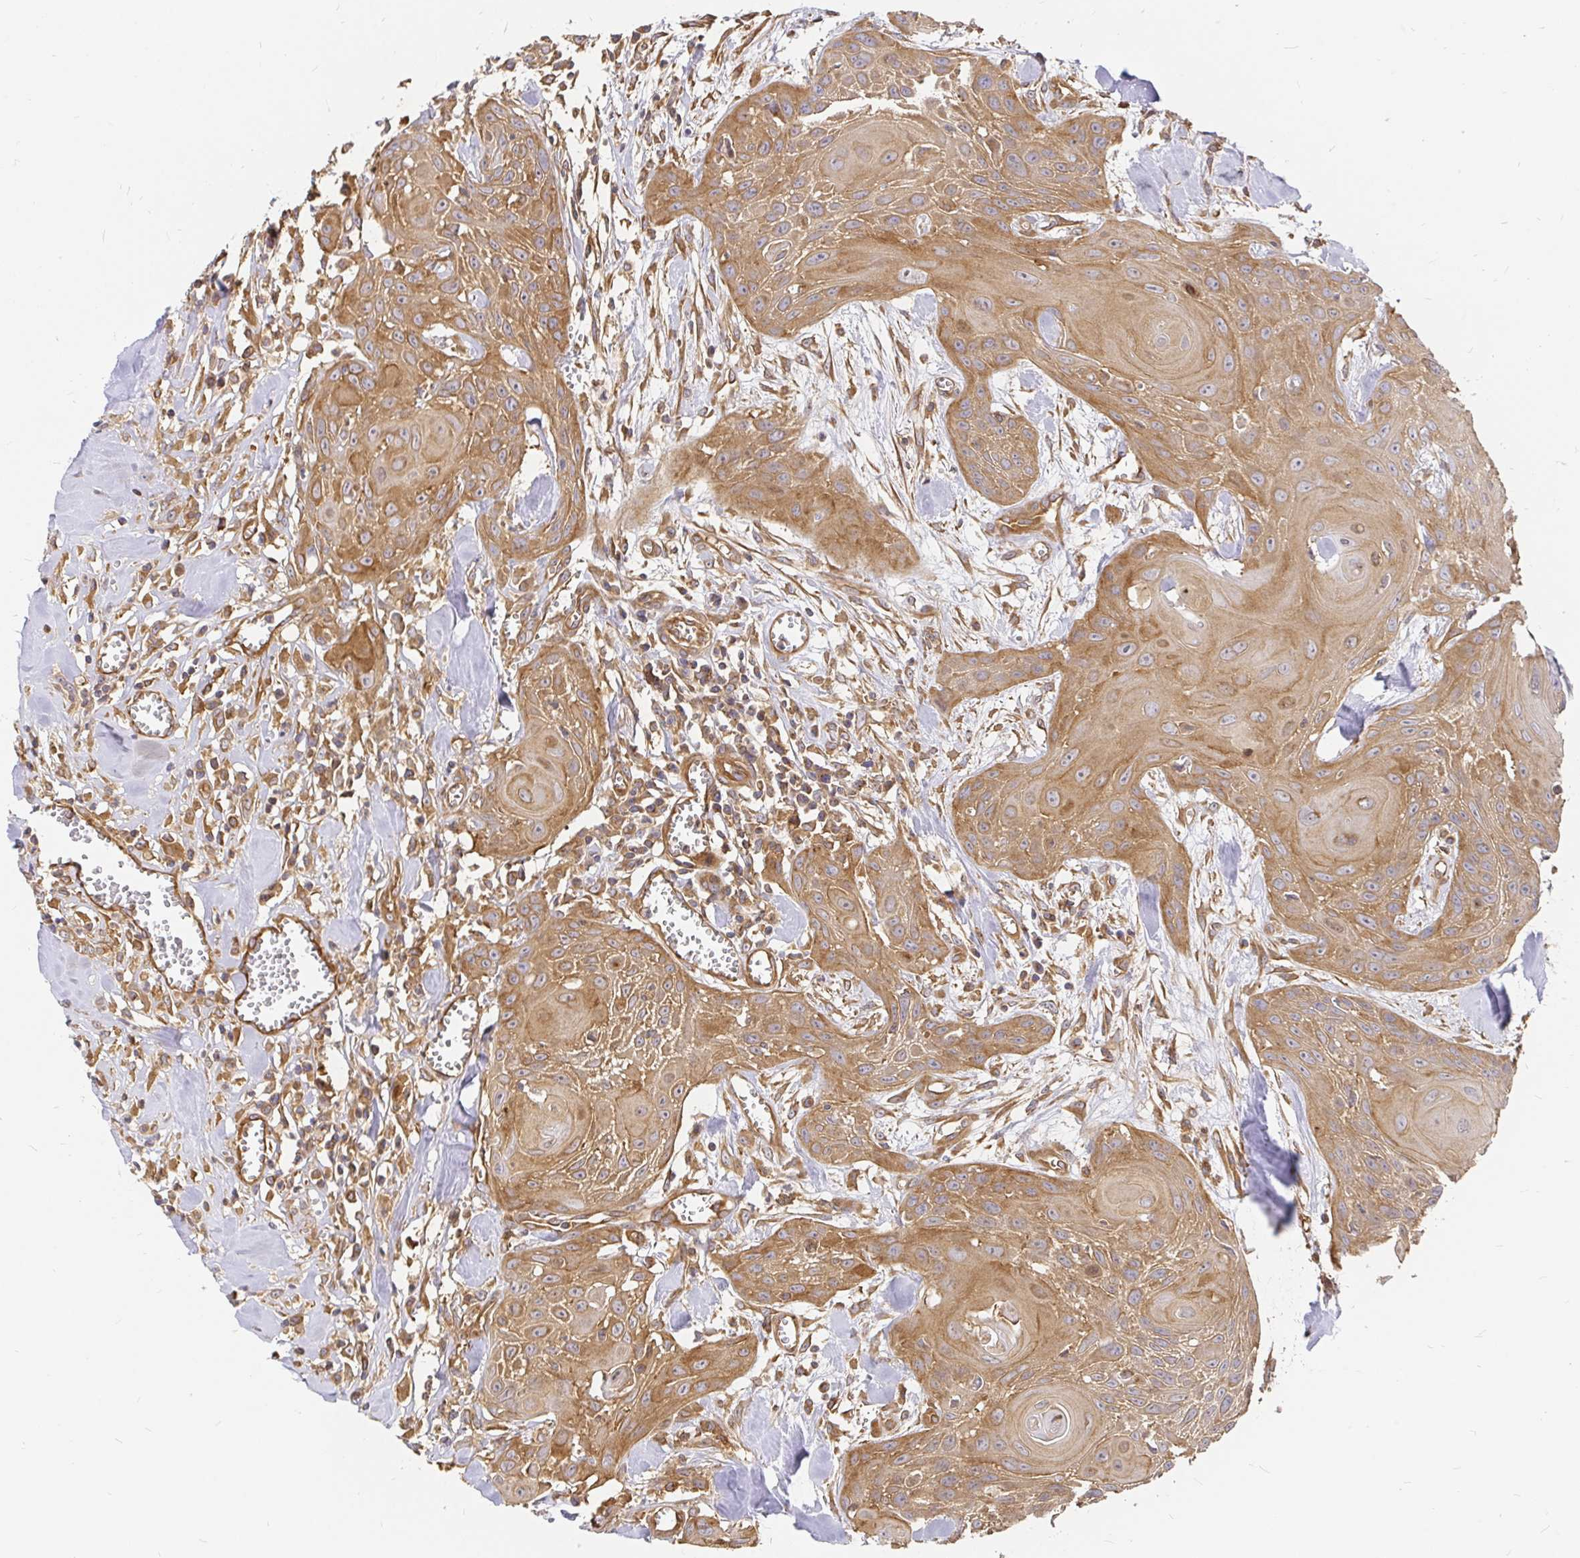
{"staining": {"intensity": "moderate", "quantity": ">75%", "location": "cytoplasmic/membranous"}, "tissue": "head and neck cancer", "cell_type": "Tumor cells", "image_type": "cancer", "snomed": [{"axis": "morphology", "description": "Squamous cell carcinoma, NOS"}, {"axis": "topography", "description": "Lymph node"}, {"axis": "topography", "description": "Salivary gland"}, {"axis": "topography", "description": "Head-Neck"}], "caption": "Tumor cells demonstrate moderate cytoplasmic/membranous staining in about >75% of cells in head and neck squamous cell carcinoma.", "gene": "KIF5B", "patient": {"sex": "female", "age": 74}}